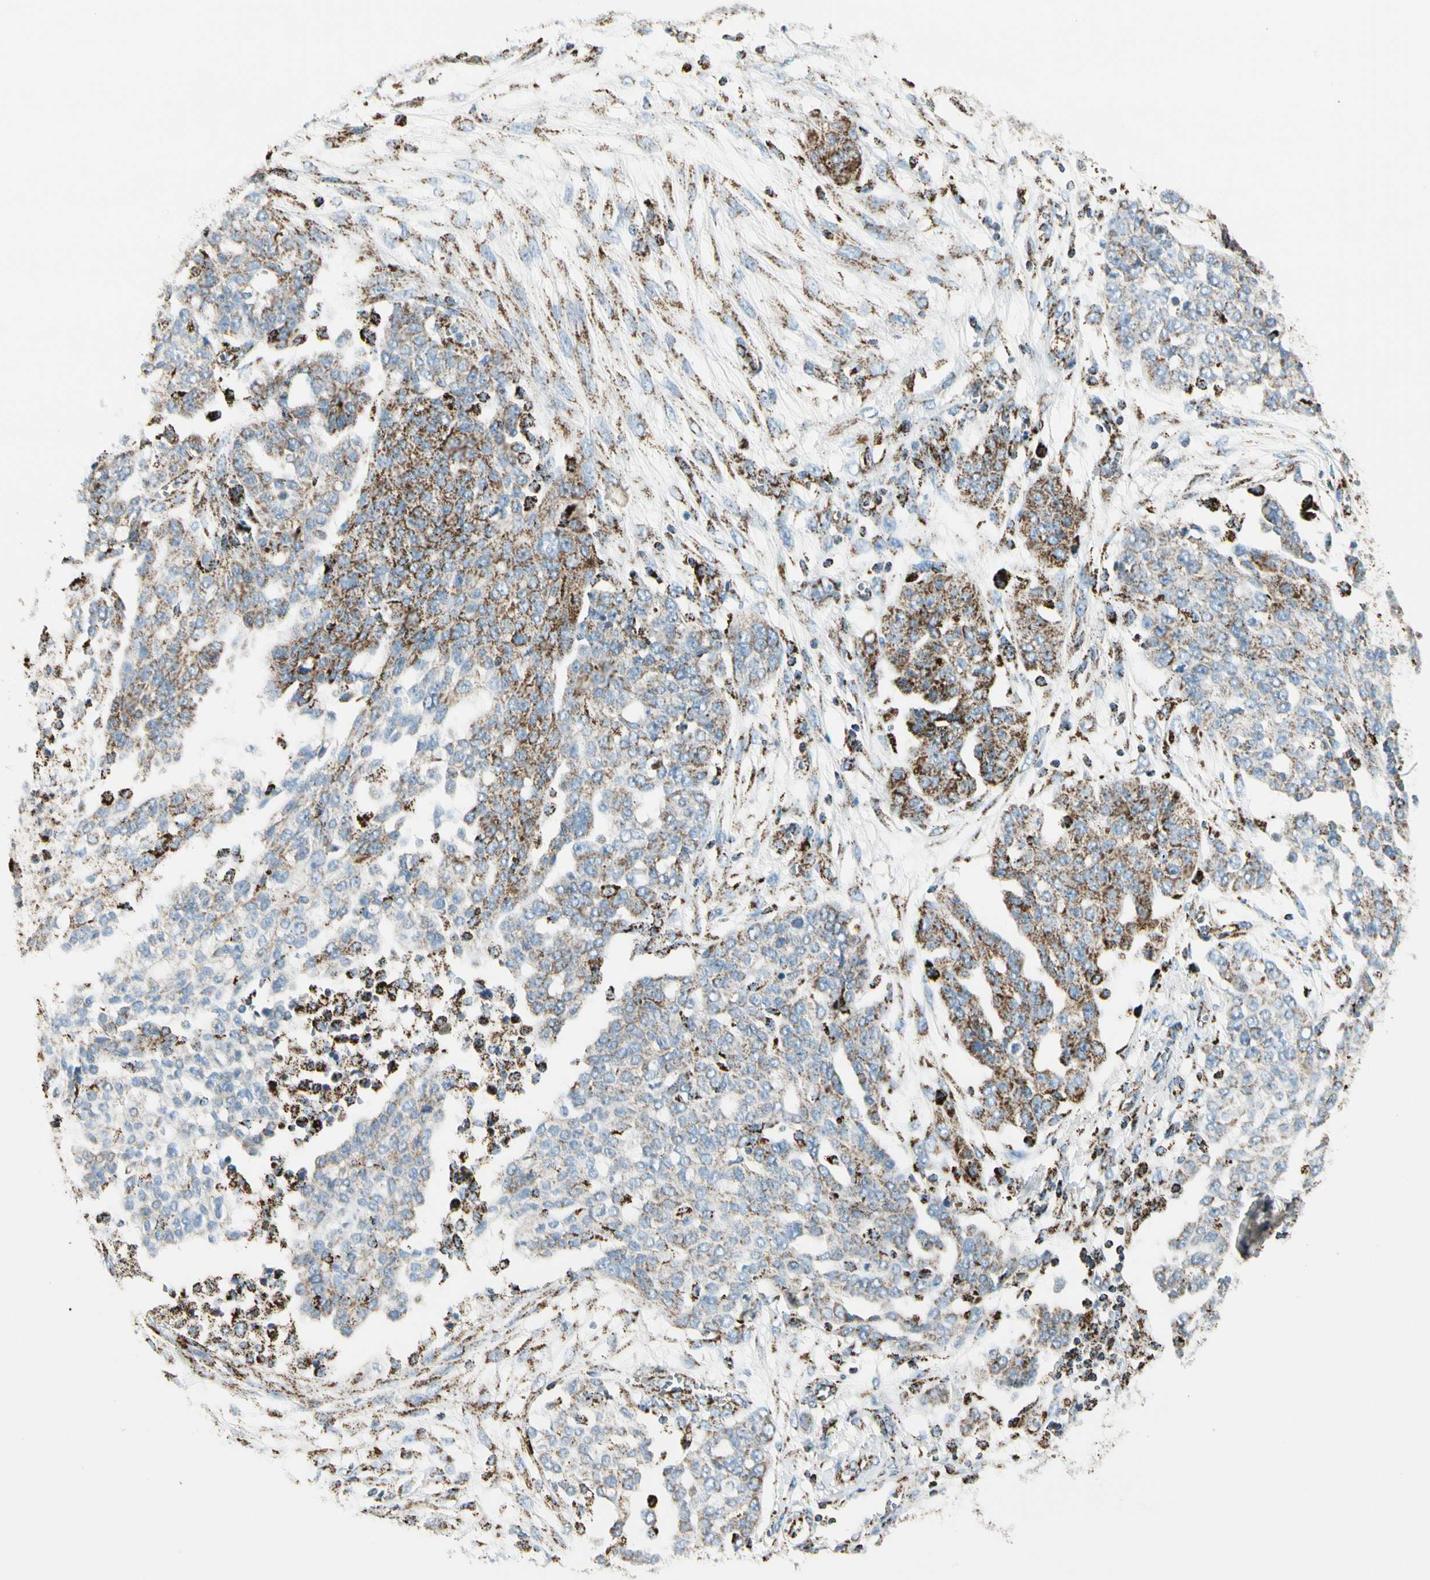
{"staining": {"intensity": "moderate", "quantity": "25%-75%", "location": "cytoplasmic/membranous"}, "tissue": "ovarian cancer", "cell_type": "Tumor cells", "image_type": "cancer", "snomed": [{"axis": "morphology", "description": "Cystadenocarcinoma, serous, NOS"}, {"axis": "topography", "description": "Soft tissue"}, {"axis": "topography", "description": "Ovary"}], "caption": "Immunohistochemical staining of serous cystadenocarcinoma (ovarian) shows medium levels of moderate cytoplasmic/membranous expression in about 25%-75% of tumor cells.", "gene": "ME2", "patient": {"sex": "female", "age": 57}}